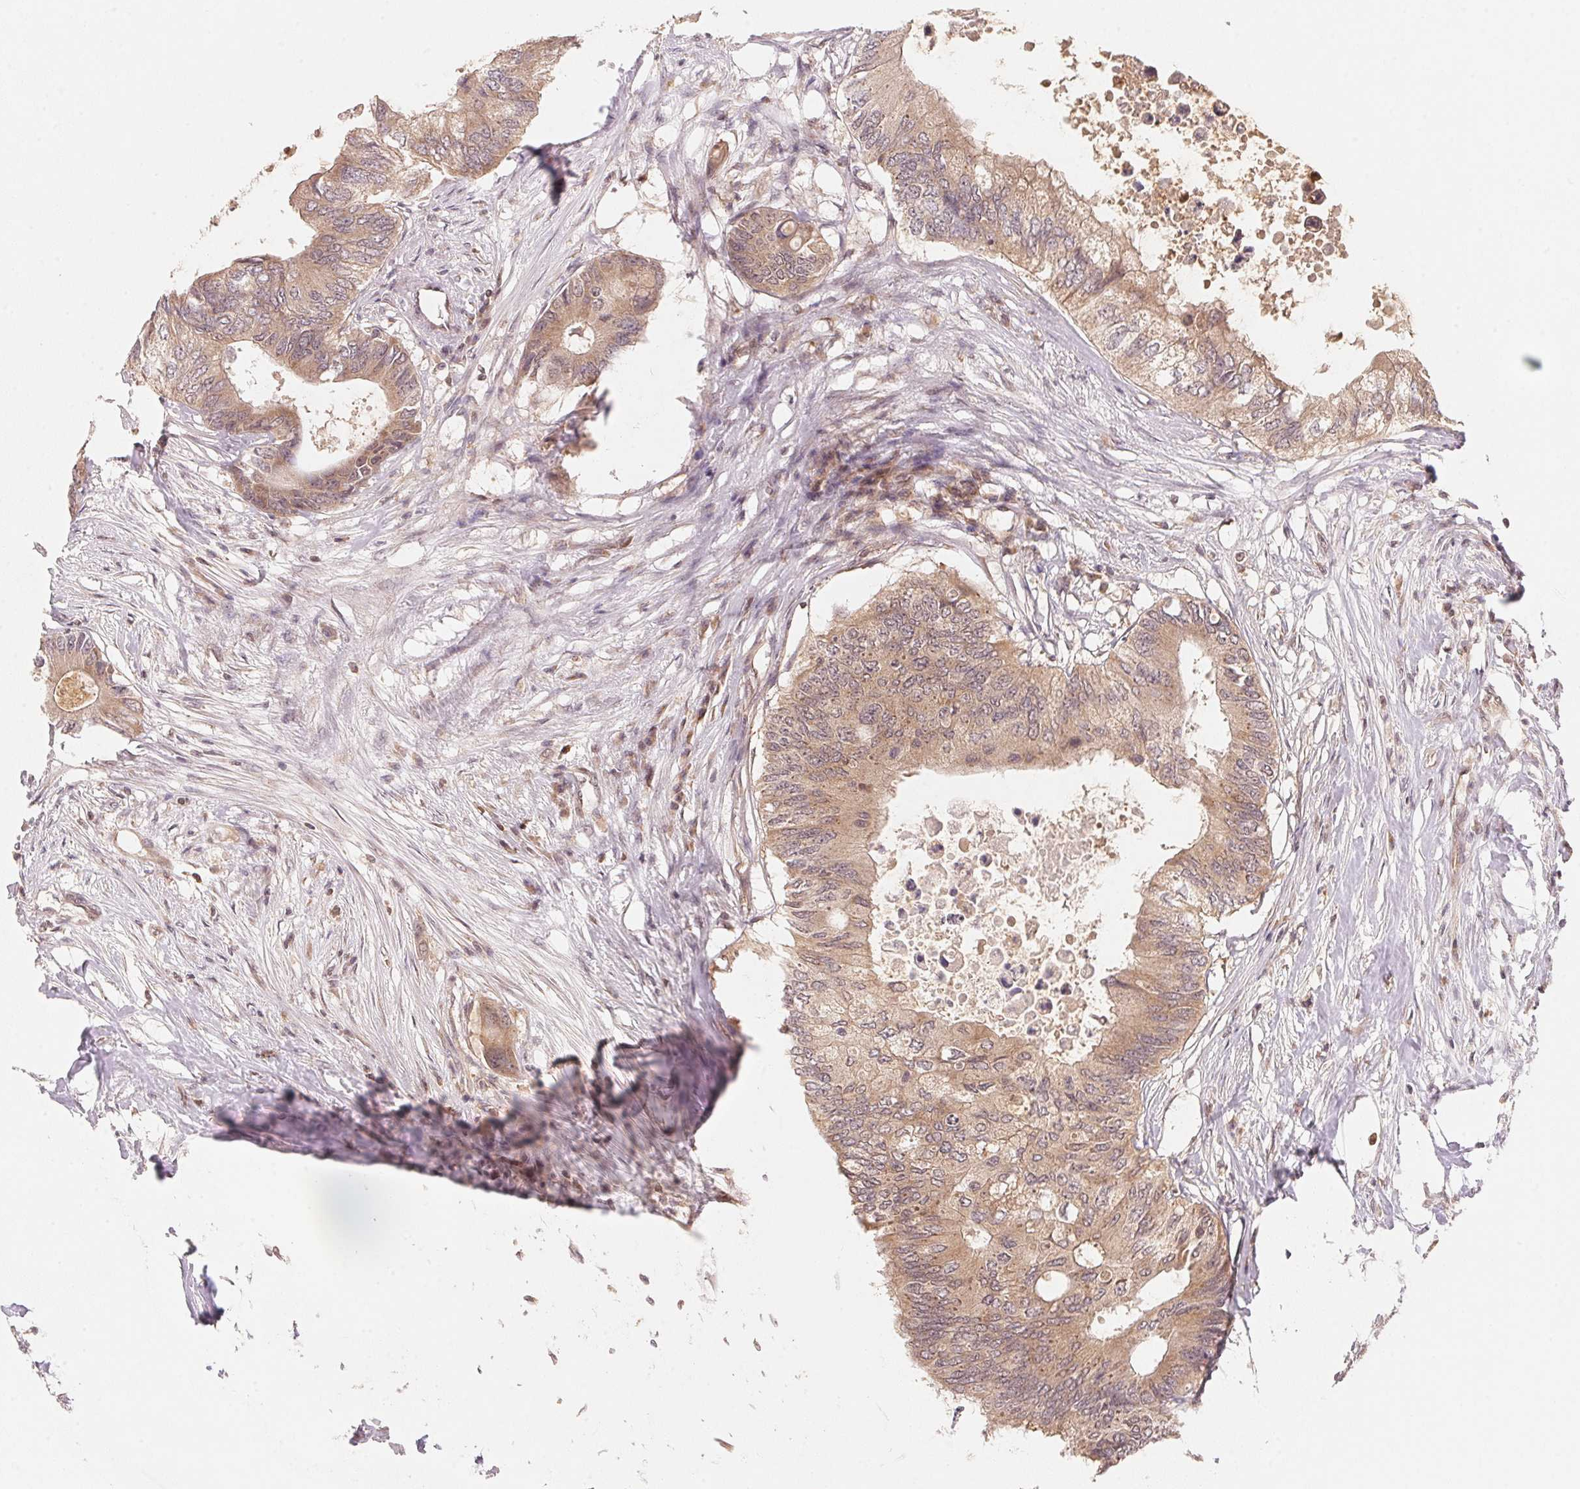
{"staining": {"intensity": "weak", "quantity": ">75%", "location": "cytoplasmic/membranous"}, "tissue": "colorectal cancer", "cell_type": "Tumor cells", "image_type": "cancer", "snomed": [{"axis": "morphology", "description": "Adenocarcinoma, NOS"}, {"axis": "topography", "description": "Colon"}], "caption": "High-magnification brightfield microscopy of adenocarcinoma (colorectal) stained with DAB (brown) and counterstained with hematoxylin (blue). tumor cells exhibit weak cytoplasmic/membranous staining is identified in about>75% of cells.", "gene": "CCDC102B", "patient": {"sex": "male", "age": 71}}